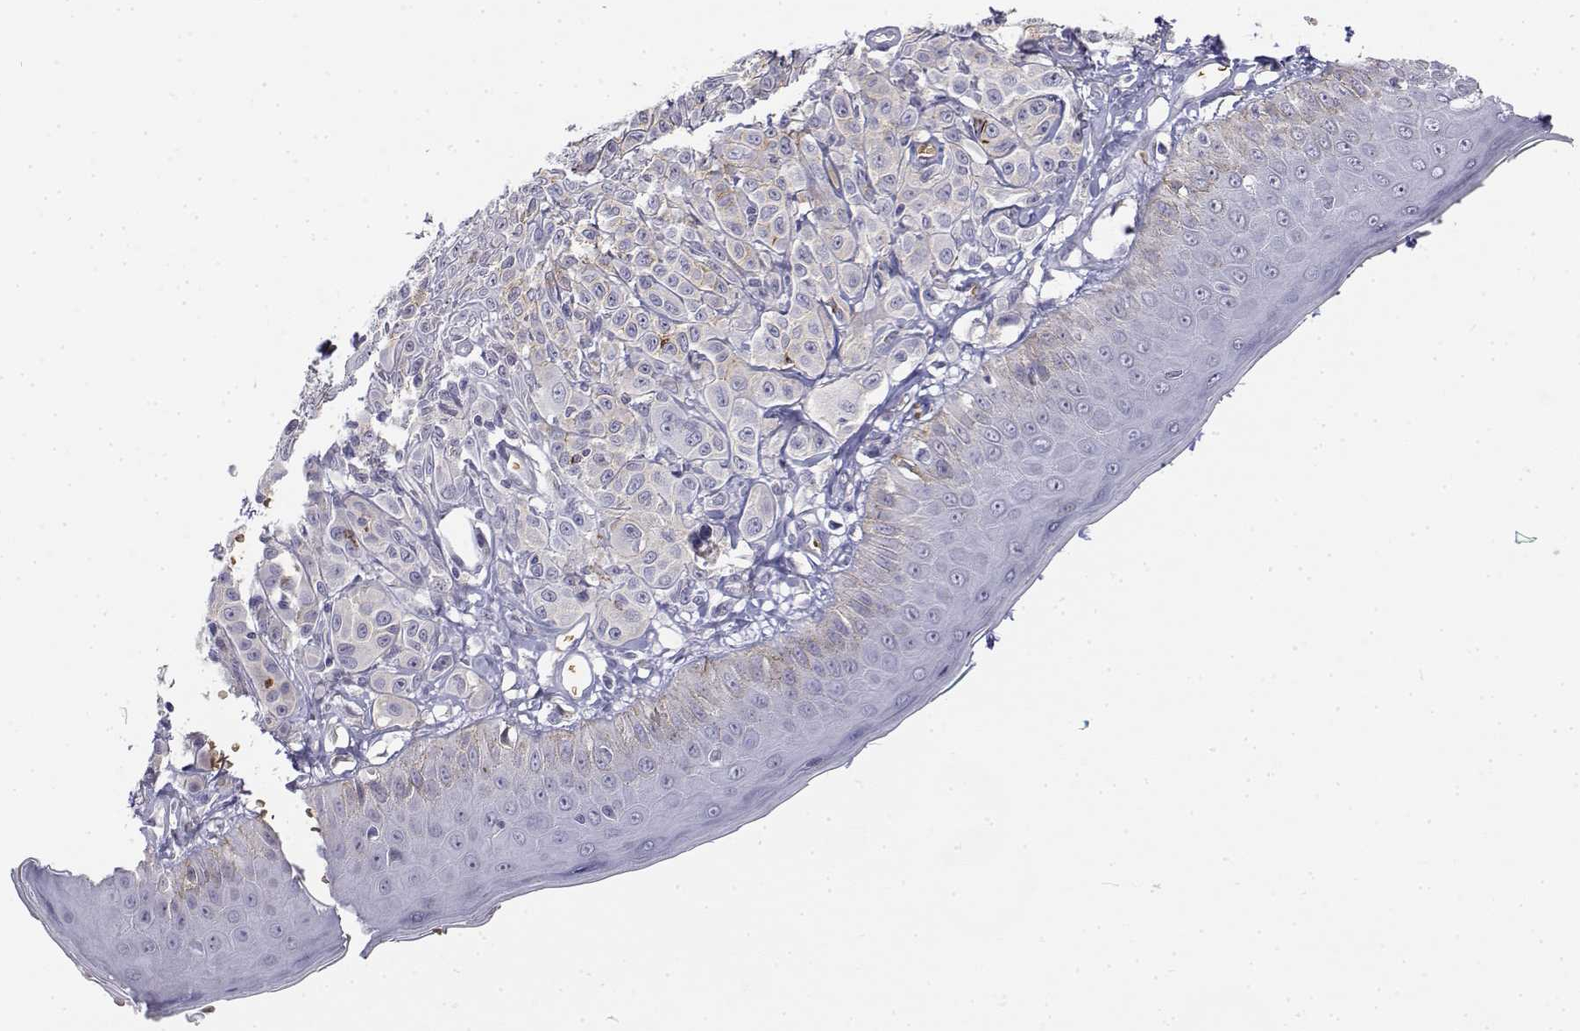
{"staining": {"intensity": "negative", "quantity": "none", "location": "none"}, "tissue": "melanoma", "cell_type": "Tumor cells", "image_type": "cancer", "snomed": [{"axis": "morphology", "description": "Malignant melanoma, NOS"}, {"axis": "topography", "description": "Skin"}], "caption": "Tumor cells show no significant expression in malignant melanoma. The staining was performed using DAB (3,3'-diaminobenzidine) to visualize the protein expression in brown, while the nuclei were stained in blue with hematoxylin (Magnification: 20x).", "gene": "CADM1", "patient": {"sex": "male", "age": 67}}